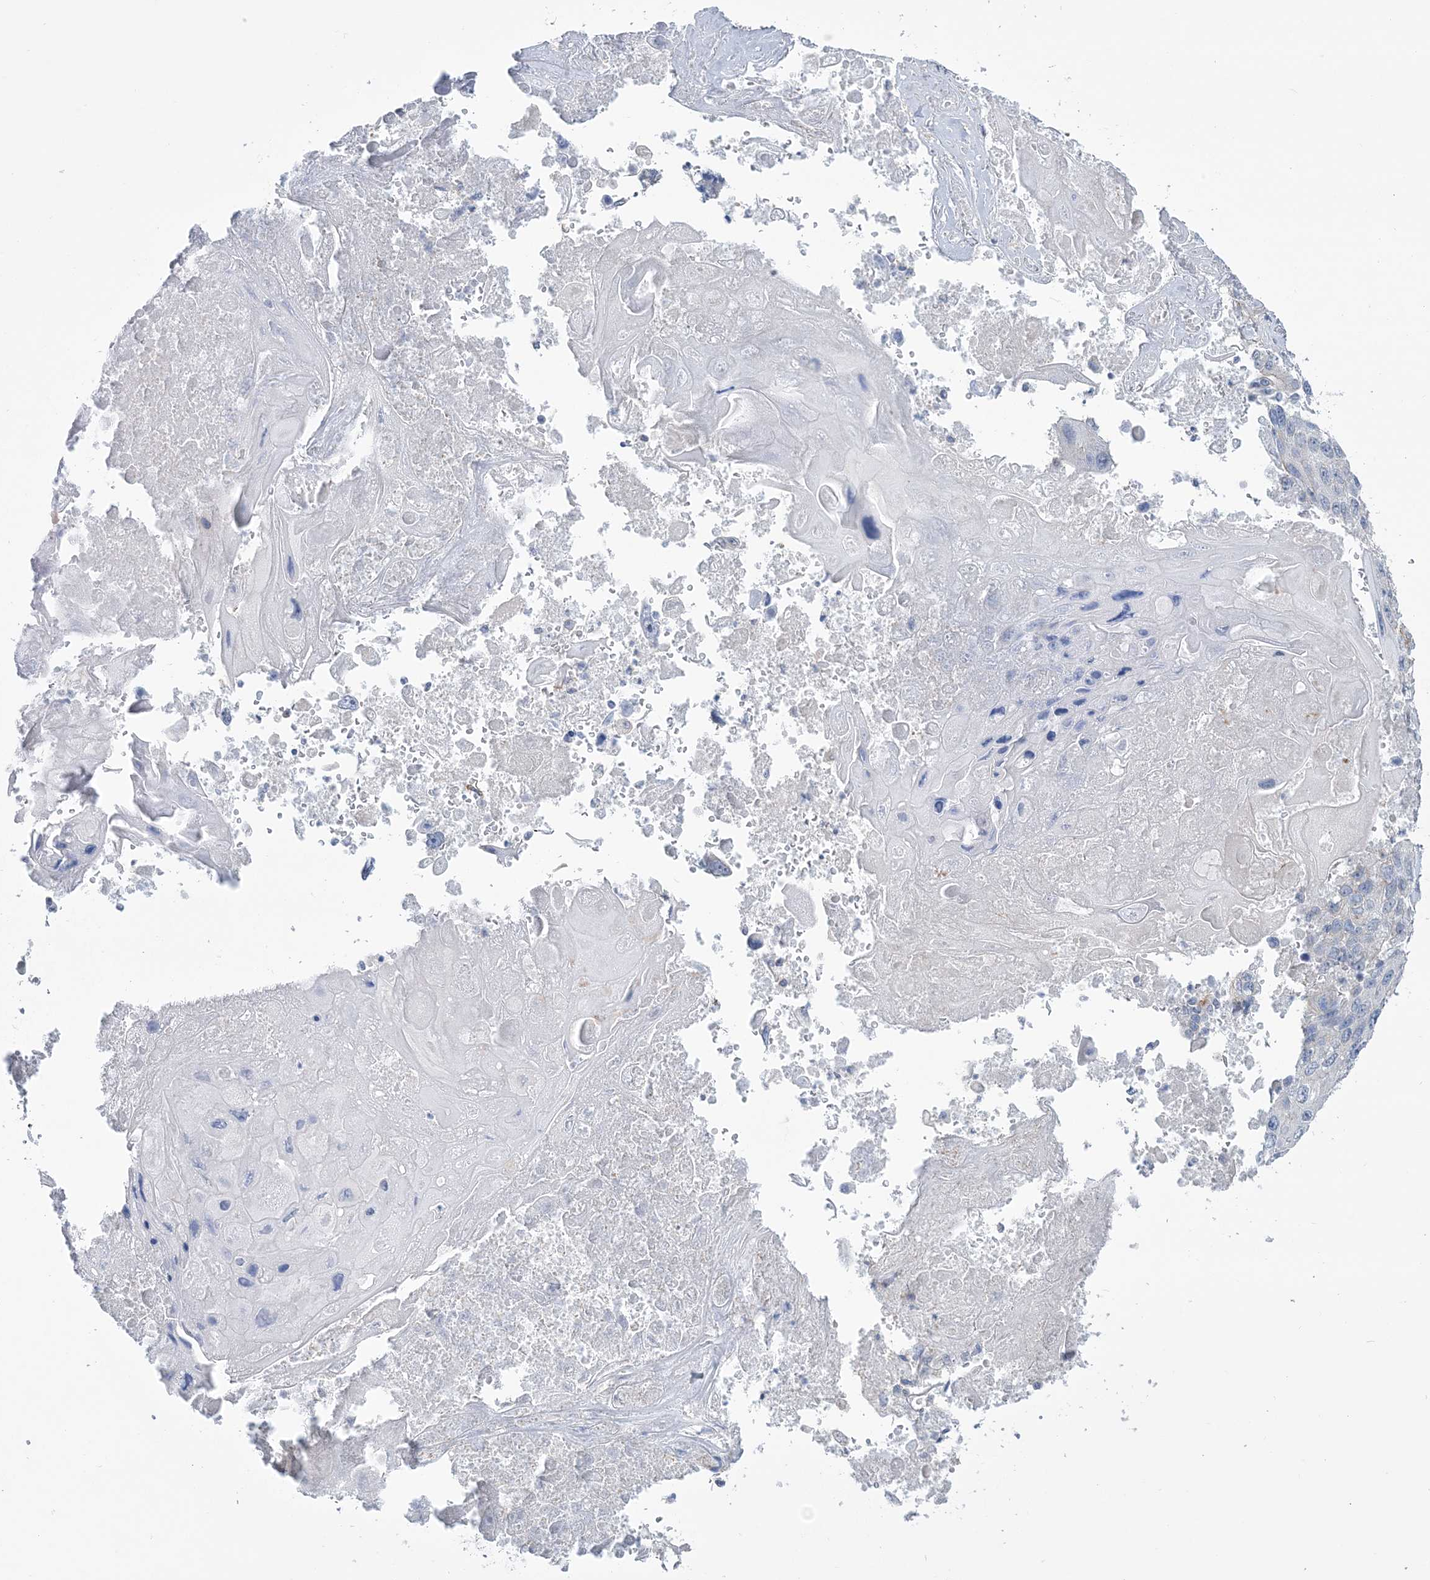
{"staining": {"intensity": "negative", "quantity": "none", "location": "none"}, "tissue": "lung cancer", "cell_type": "Tumor cells", "image_type": "cancer", "snomed": [{"axis": "morphology", "description": "Squamous cell carcinoma, NOS"}, {"axis": "topography", "description": "Lung"}], "caption": "There is no significant positivity in tumor cells of lung squamous cell carcinoma.", "gene": "RAB11FIP5", "patient": {"sex": "male", "age": 61}}